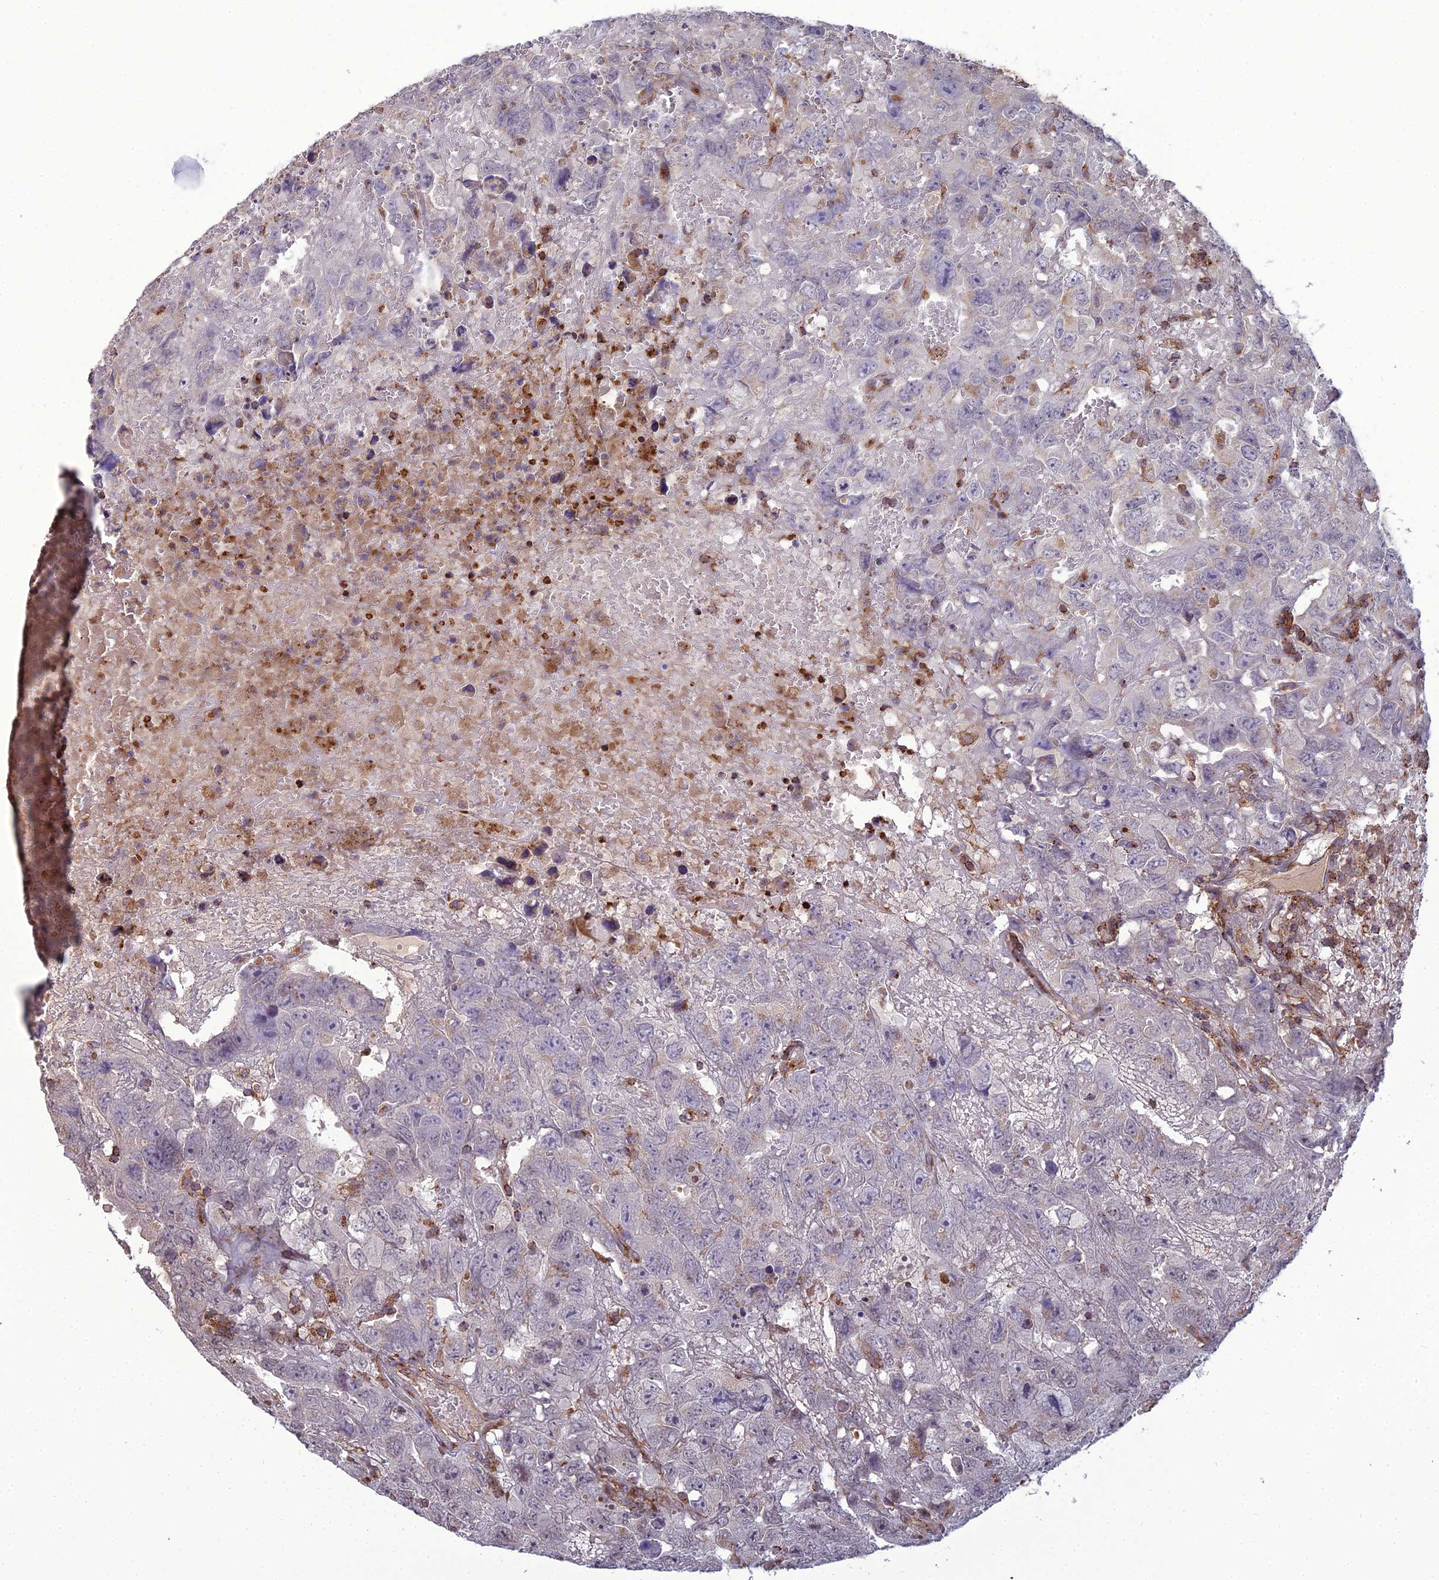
{"staining": {"intensity": "negative", "quantity": "none", "location": "none"}, "tissue": "testis cancer", "cell_type": "Tumor cells", "image_type": "cancer", "snomed": [{"axis": "morphology", "description": "Carcinoma, Embryonal, NOS"}, {"axis": "topography", "description": "Testis"}], "caption": "An immunohistochemistry photomicrograph of embryonal carcinoma (testis) is shown. There is no staining in tumor cells of embryonal carcinoma (testis).", "gene": "LNPEP", "patient": {"sex": "male", "age": 45}}